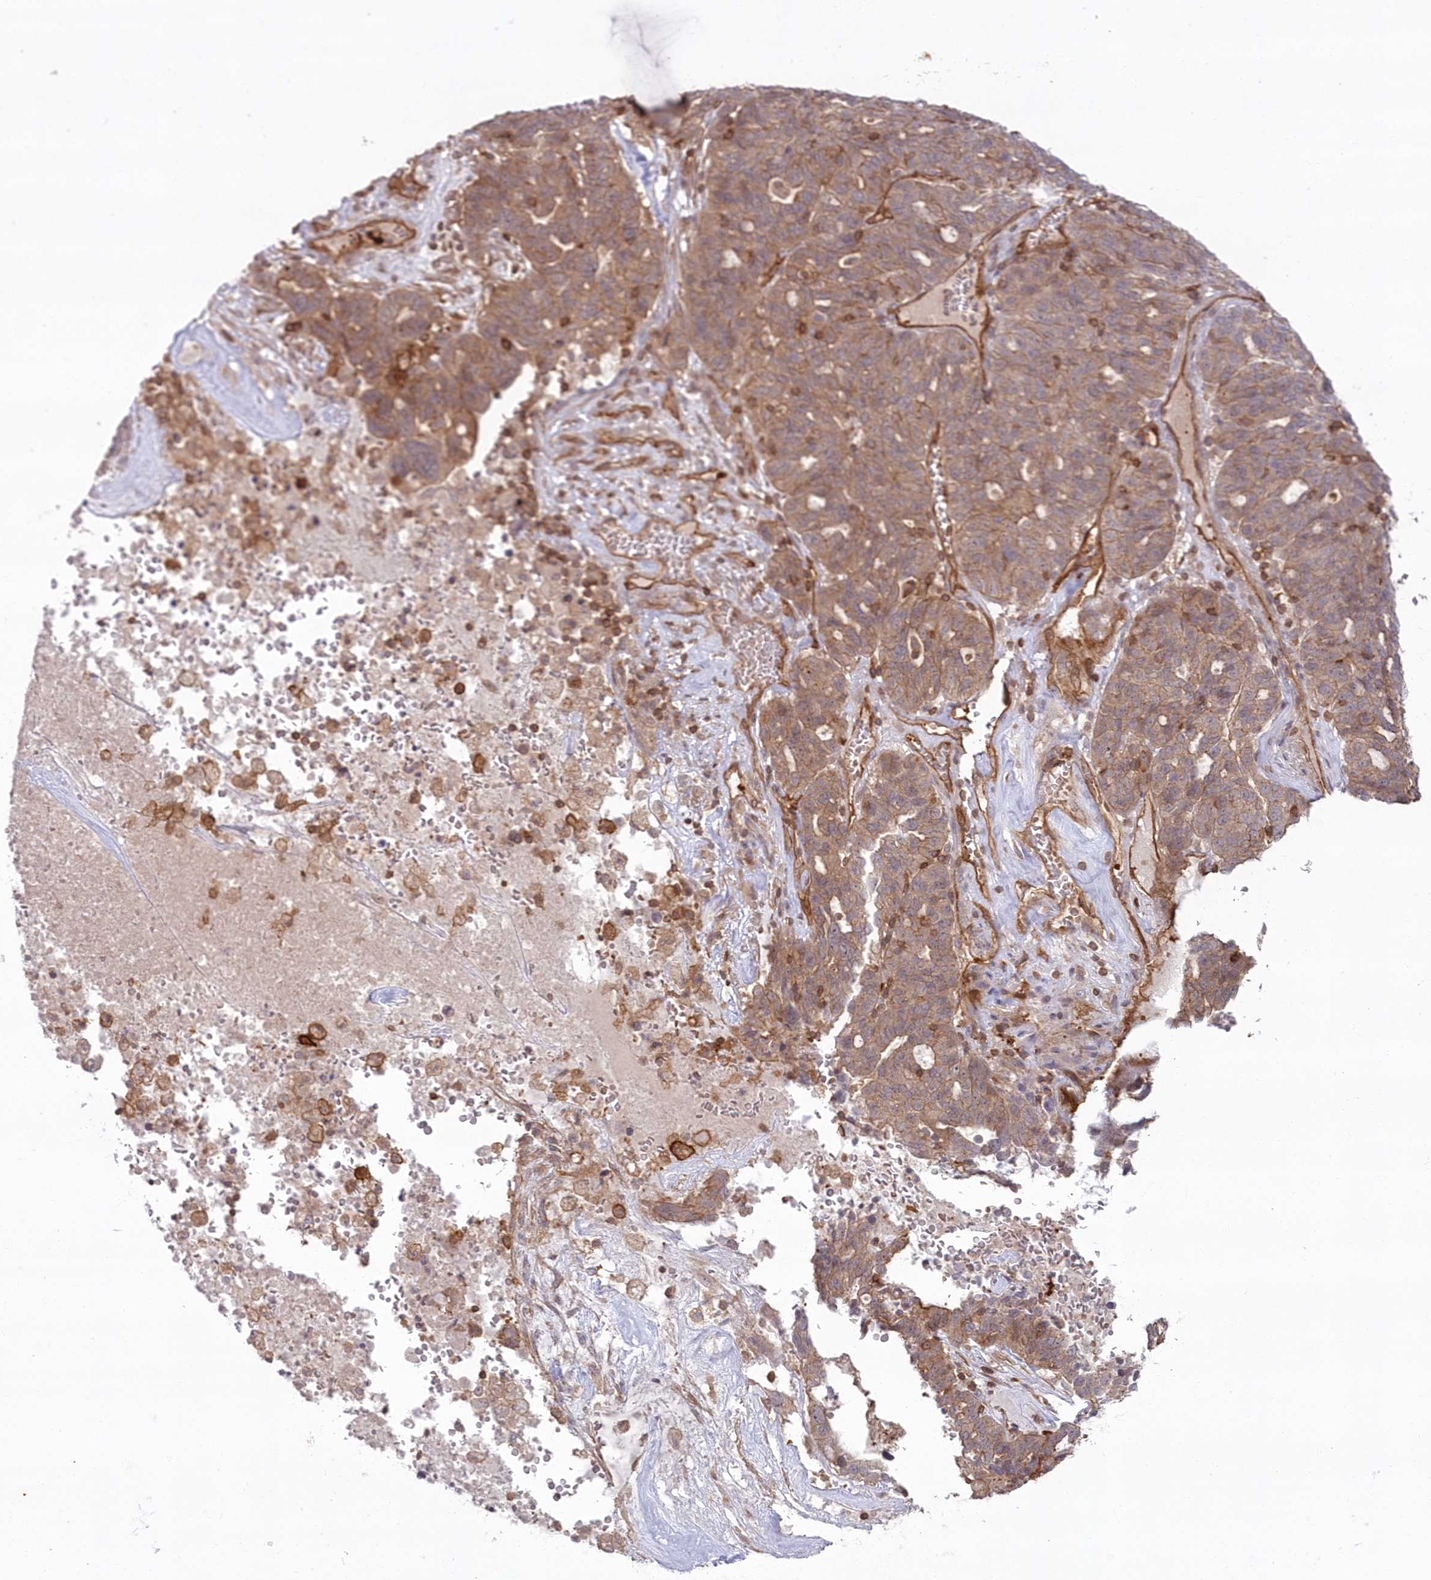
{"staining": {"intensity": "moderate", "quantity": "25%-75%", "location": "cytoplasmic/membranous"}, "tissue": "ovarian cancer", "cell_type": "Tumor cells", "image_type": "cancer", "snomed": [{"axis": "morphology", "description": "Cystadenocarcinoma, serous, NOS"}, {"axis": "topography", "description": "Ovary"}], "caption": "Ovarian cancer stained for a protein (brown) exhibits moderate cytoplasmic/membranous positive expression in approximately 25%-75% of tumor cells.", "gene": "RGCC", "patient": {"sex": "female", "age": 59}}